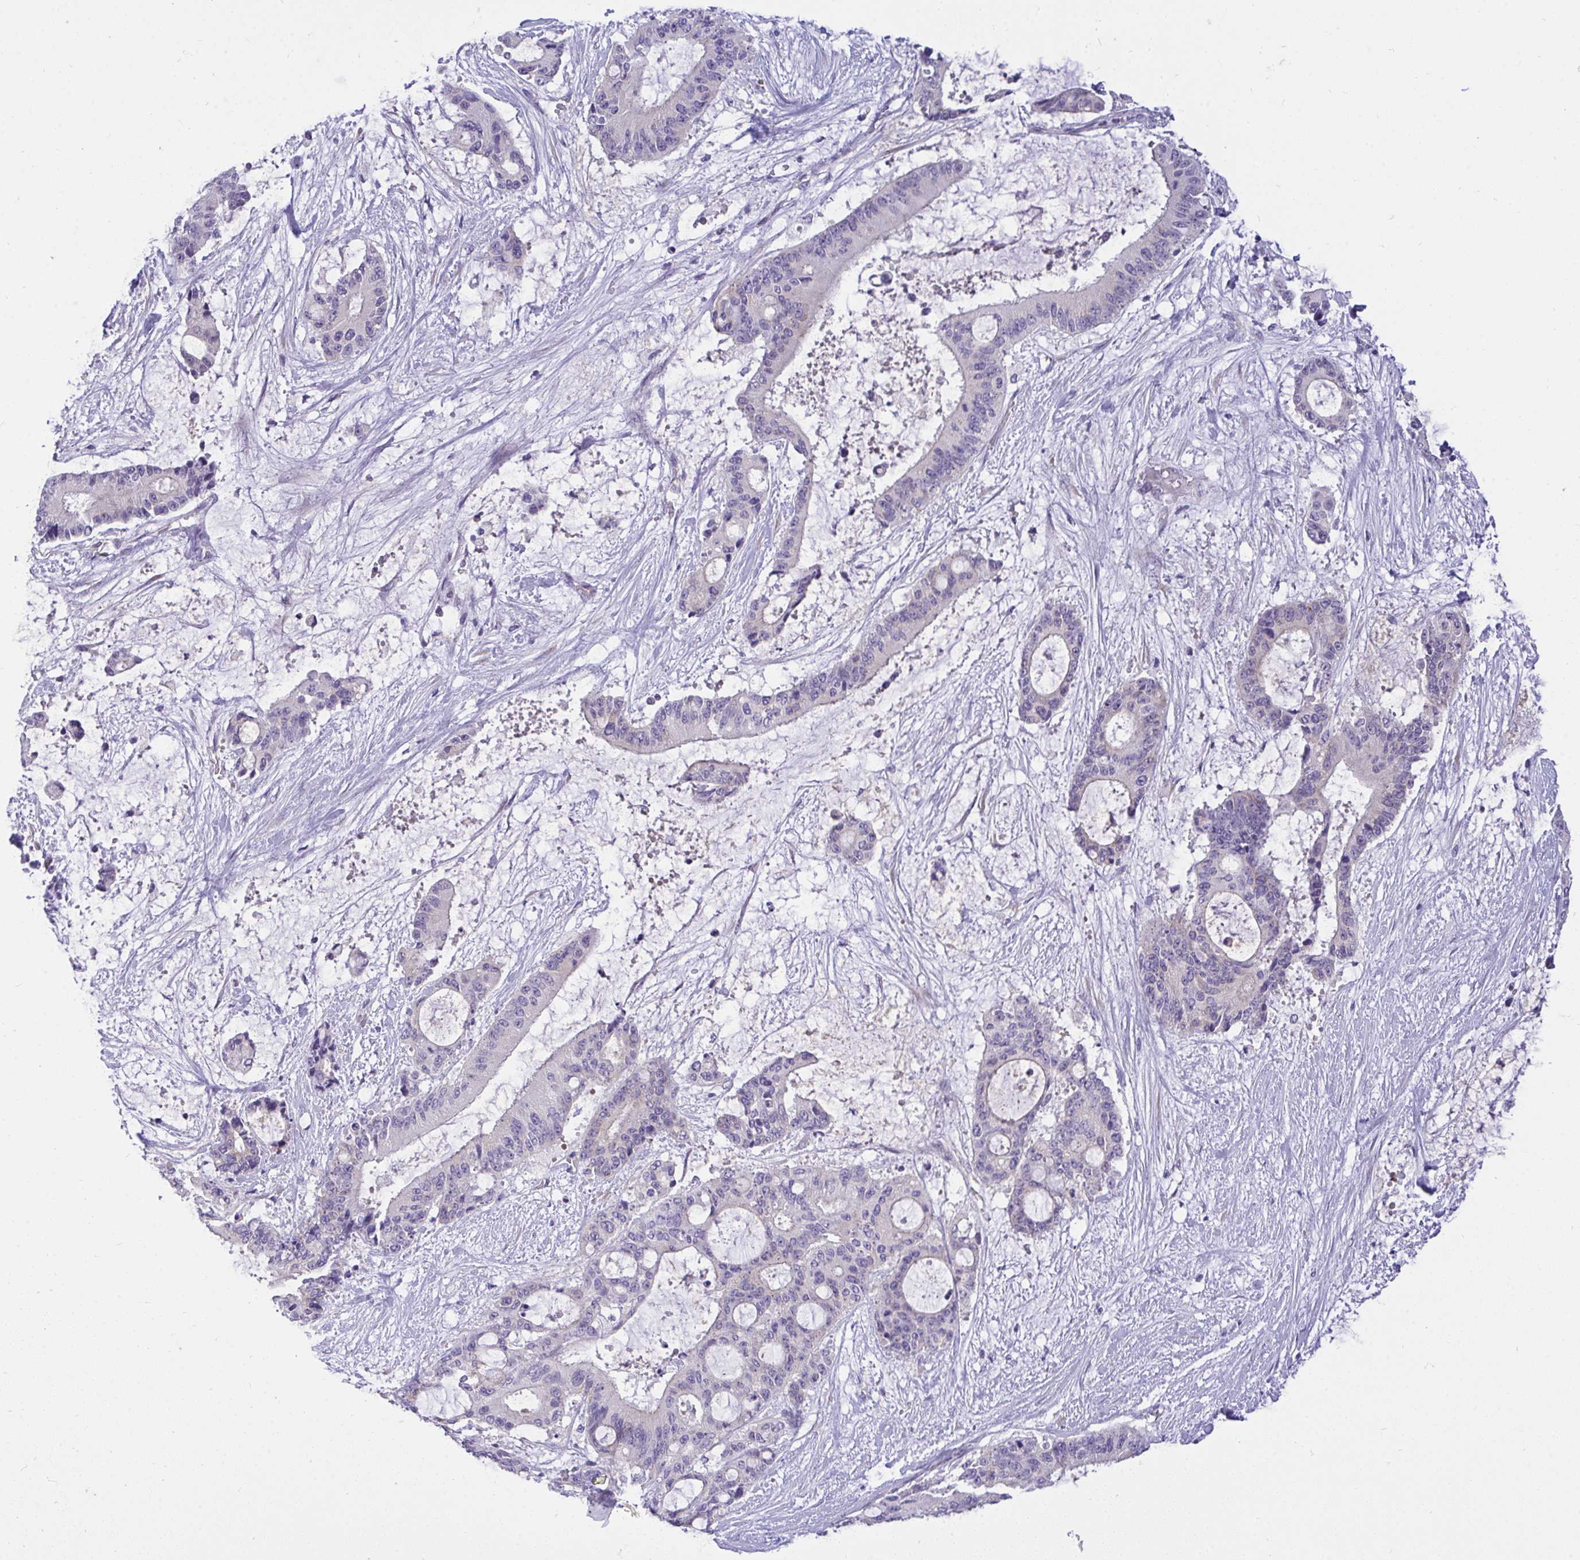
{"staining": {"intensity": "negative", "quantity": "none", "location": "none"}, "tissue": "liver cancer", "cell_type": "Tumor cells", "image_type": "cancer", "snomed": [{"axis": "morphology", "description": "Normal tissue, NOS"}, {"axis": "morphology", "description": "Cholangiocarcinoma"}, {"axis": "topography", "description": "Liver"}, {"axis": "topography", "description": "Peripheral nerve tissue"}], "caption": "The micrograph displays no staining of tumor cells in cholangiocarcinoma (liver).", "gene": "VGLL3", "patient": {"sex": "female", "age": 73}}